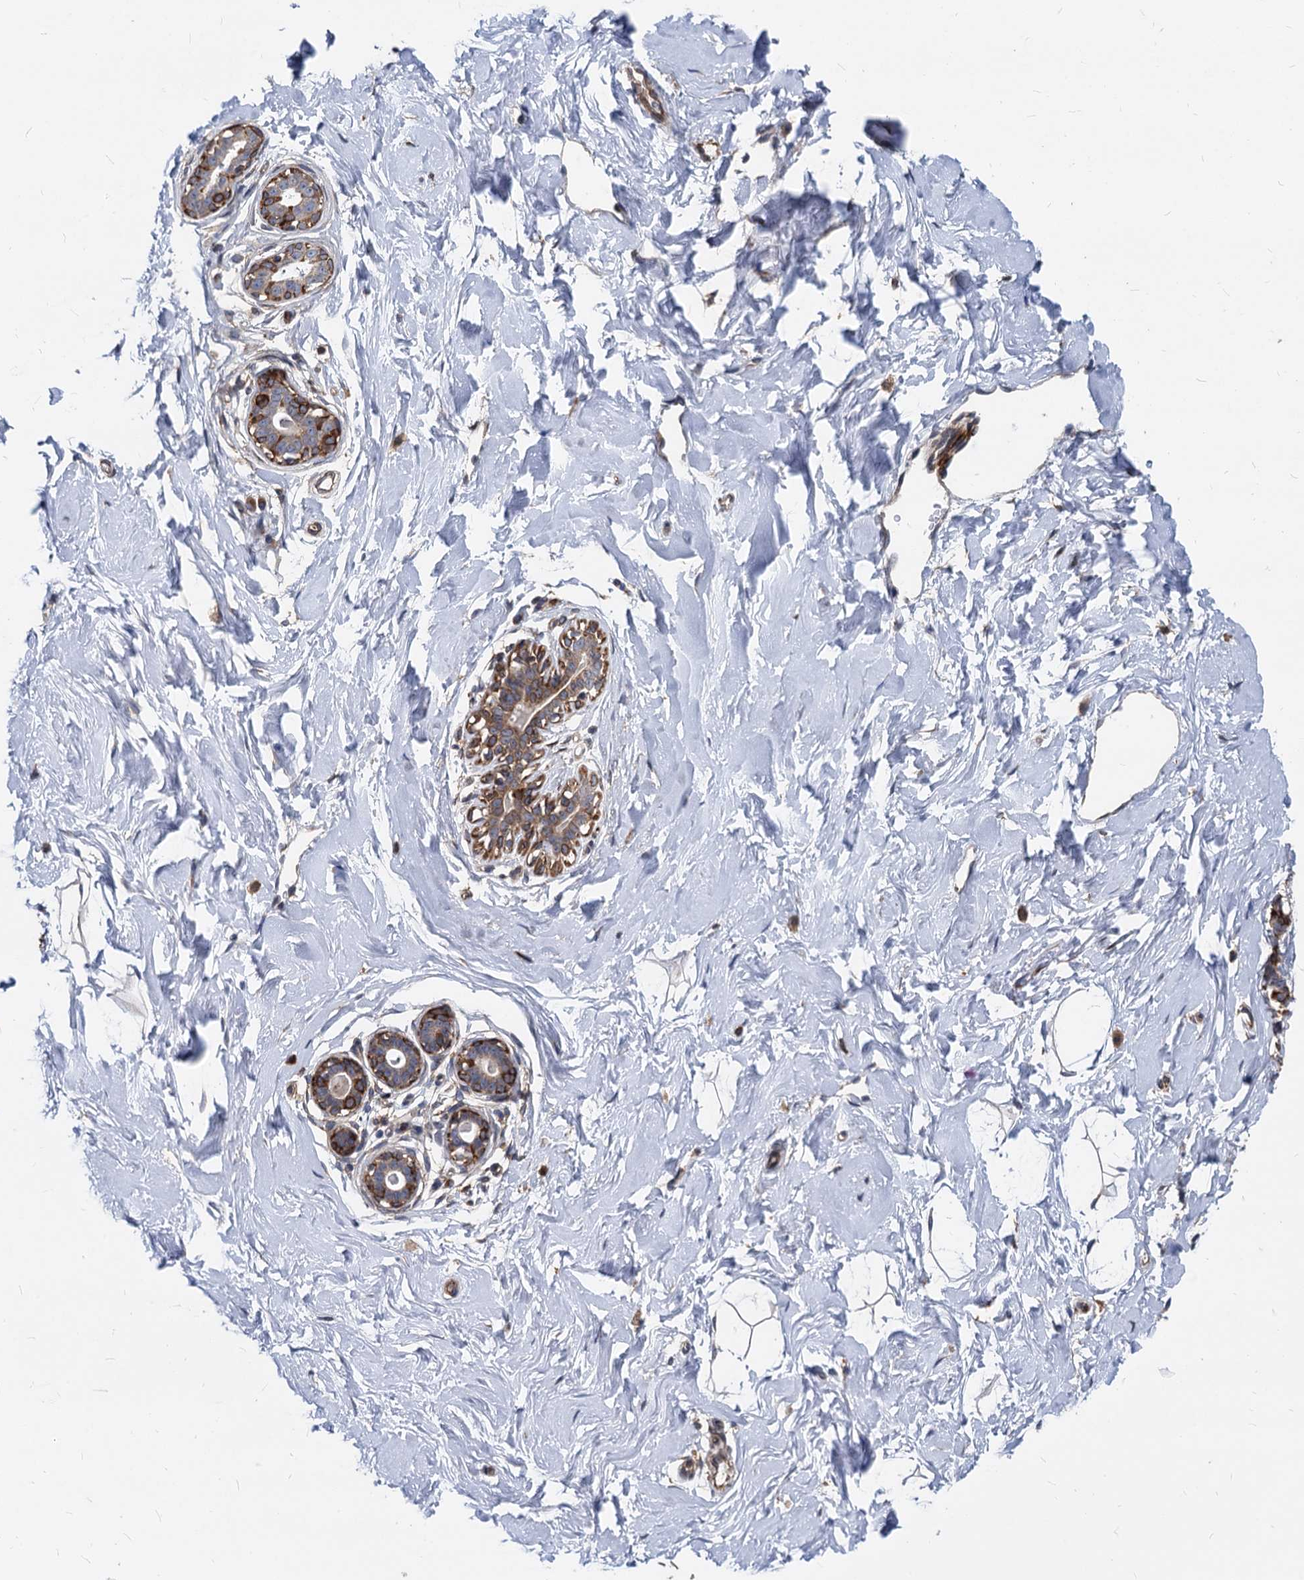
{"staining": {"intensity": "negative", "quantity": "none", "location": "none"}, "tissue": "breast", "cell_type": "Adipocytes", "image_type": "normal", "snomed": [{"axis": "morphology", "description": "Normal tissue, NOS"}, {"axis": "morphology", "description": "Adenoma, NOS"}, {"axis": "topography", "description": "Breast"}], "caption": "This is a histopathology image of IHC staining of unremarkable breast, which shows no expression in adipocytes.", "gene": "STIM1", "patient": {"sex": "female", "age": 23}}